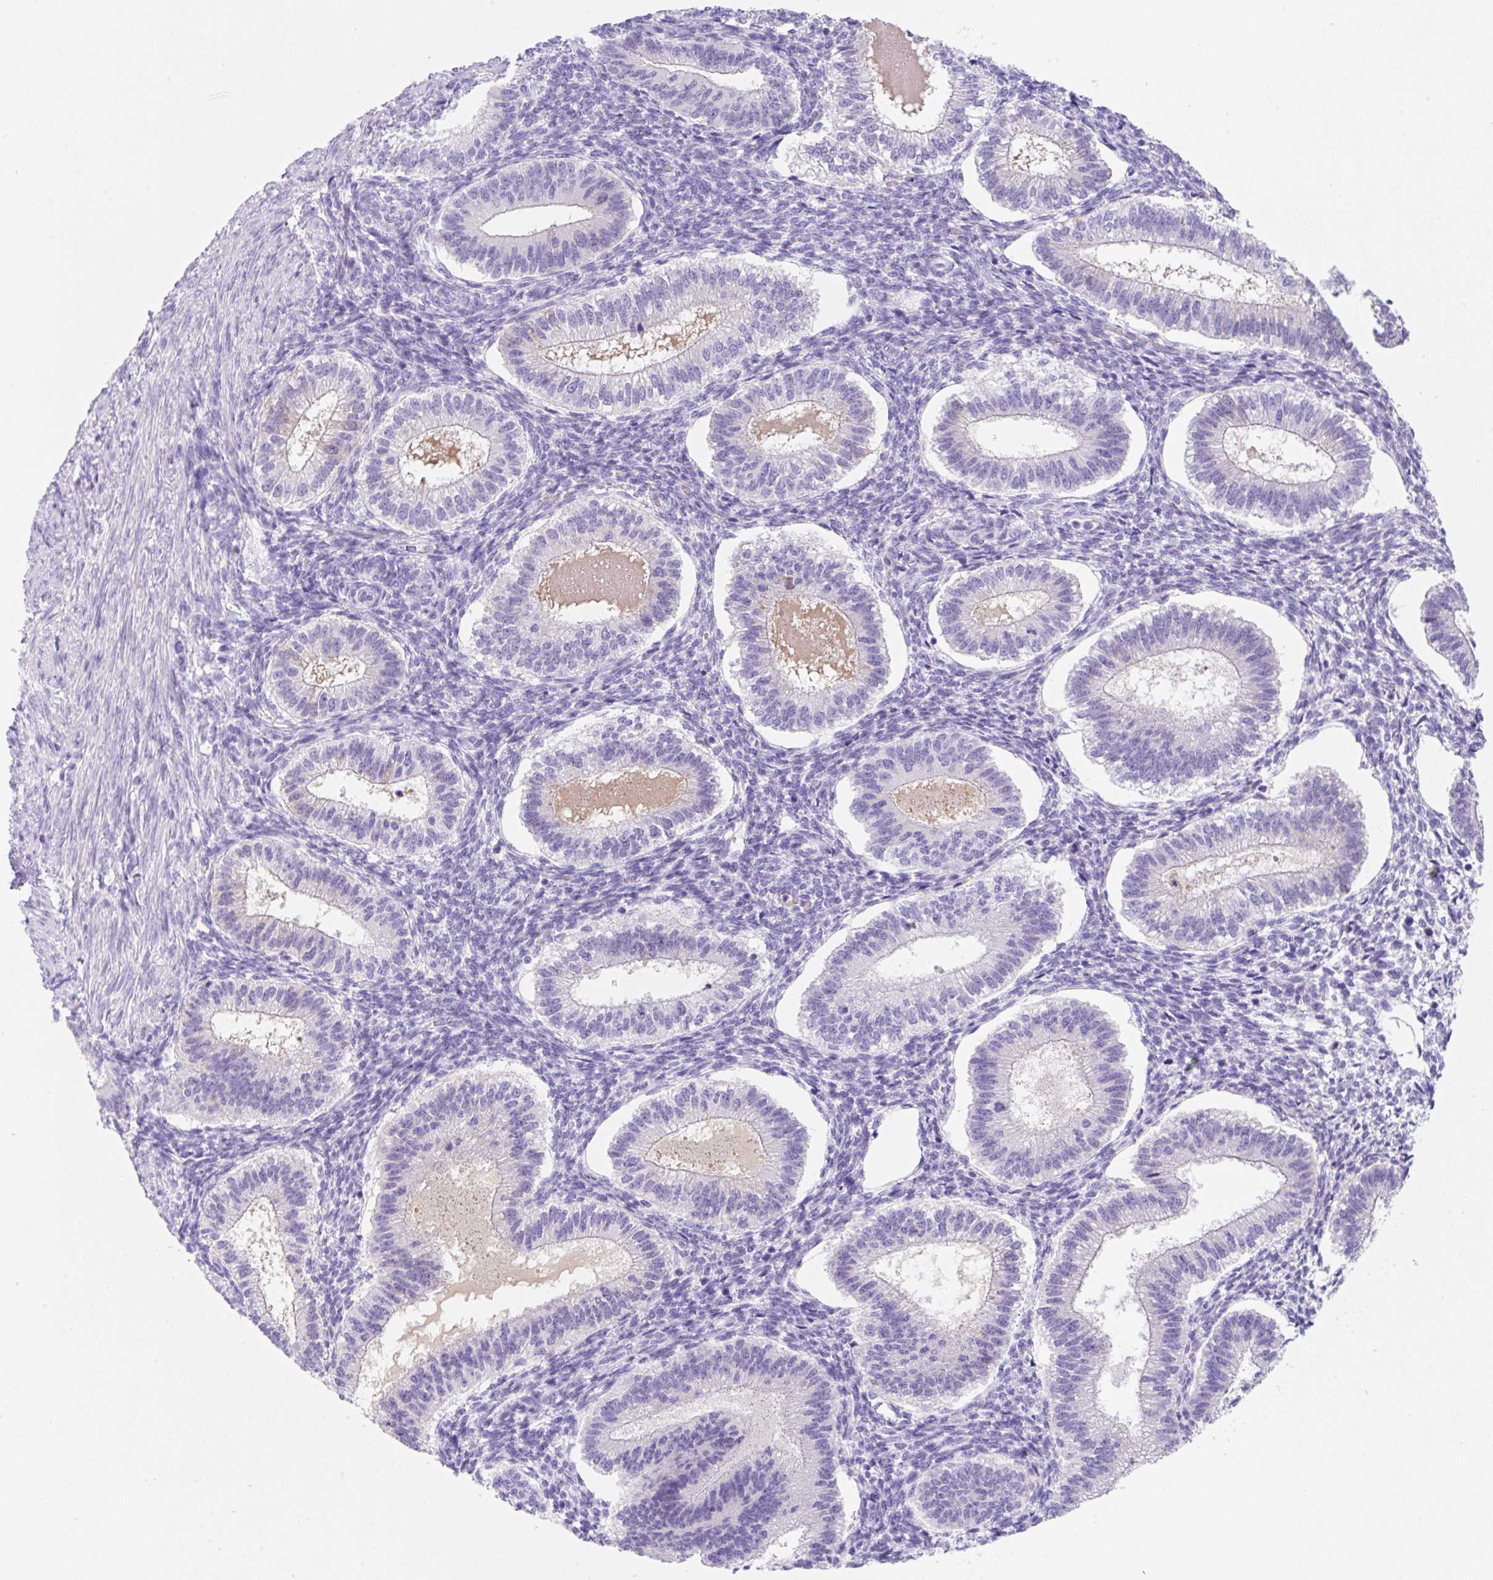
{"staining": {"intensity": "negative", "quantity": "none", "location": "none"}, "tissue": "endometrium", "cell_type": "Cells in endometrial stroma", "image_type": "normal", "snomed": [{"axis": "morphology", "description": "Normal tissue, NOS"}, {"axis": "topography", "description": "Endometrium"}], "caption": "IHC photomicrograph of normal endometrium stained for a protein (brown), which demonstrates no staining in cells in endometrial stroma.", "gene": "KLK8", "patient": {"sex": "female", "age": 25}}